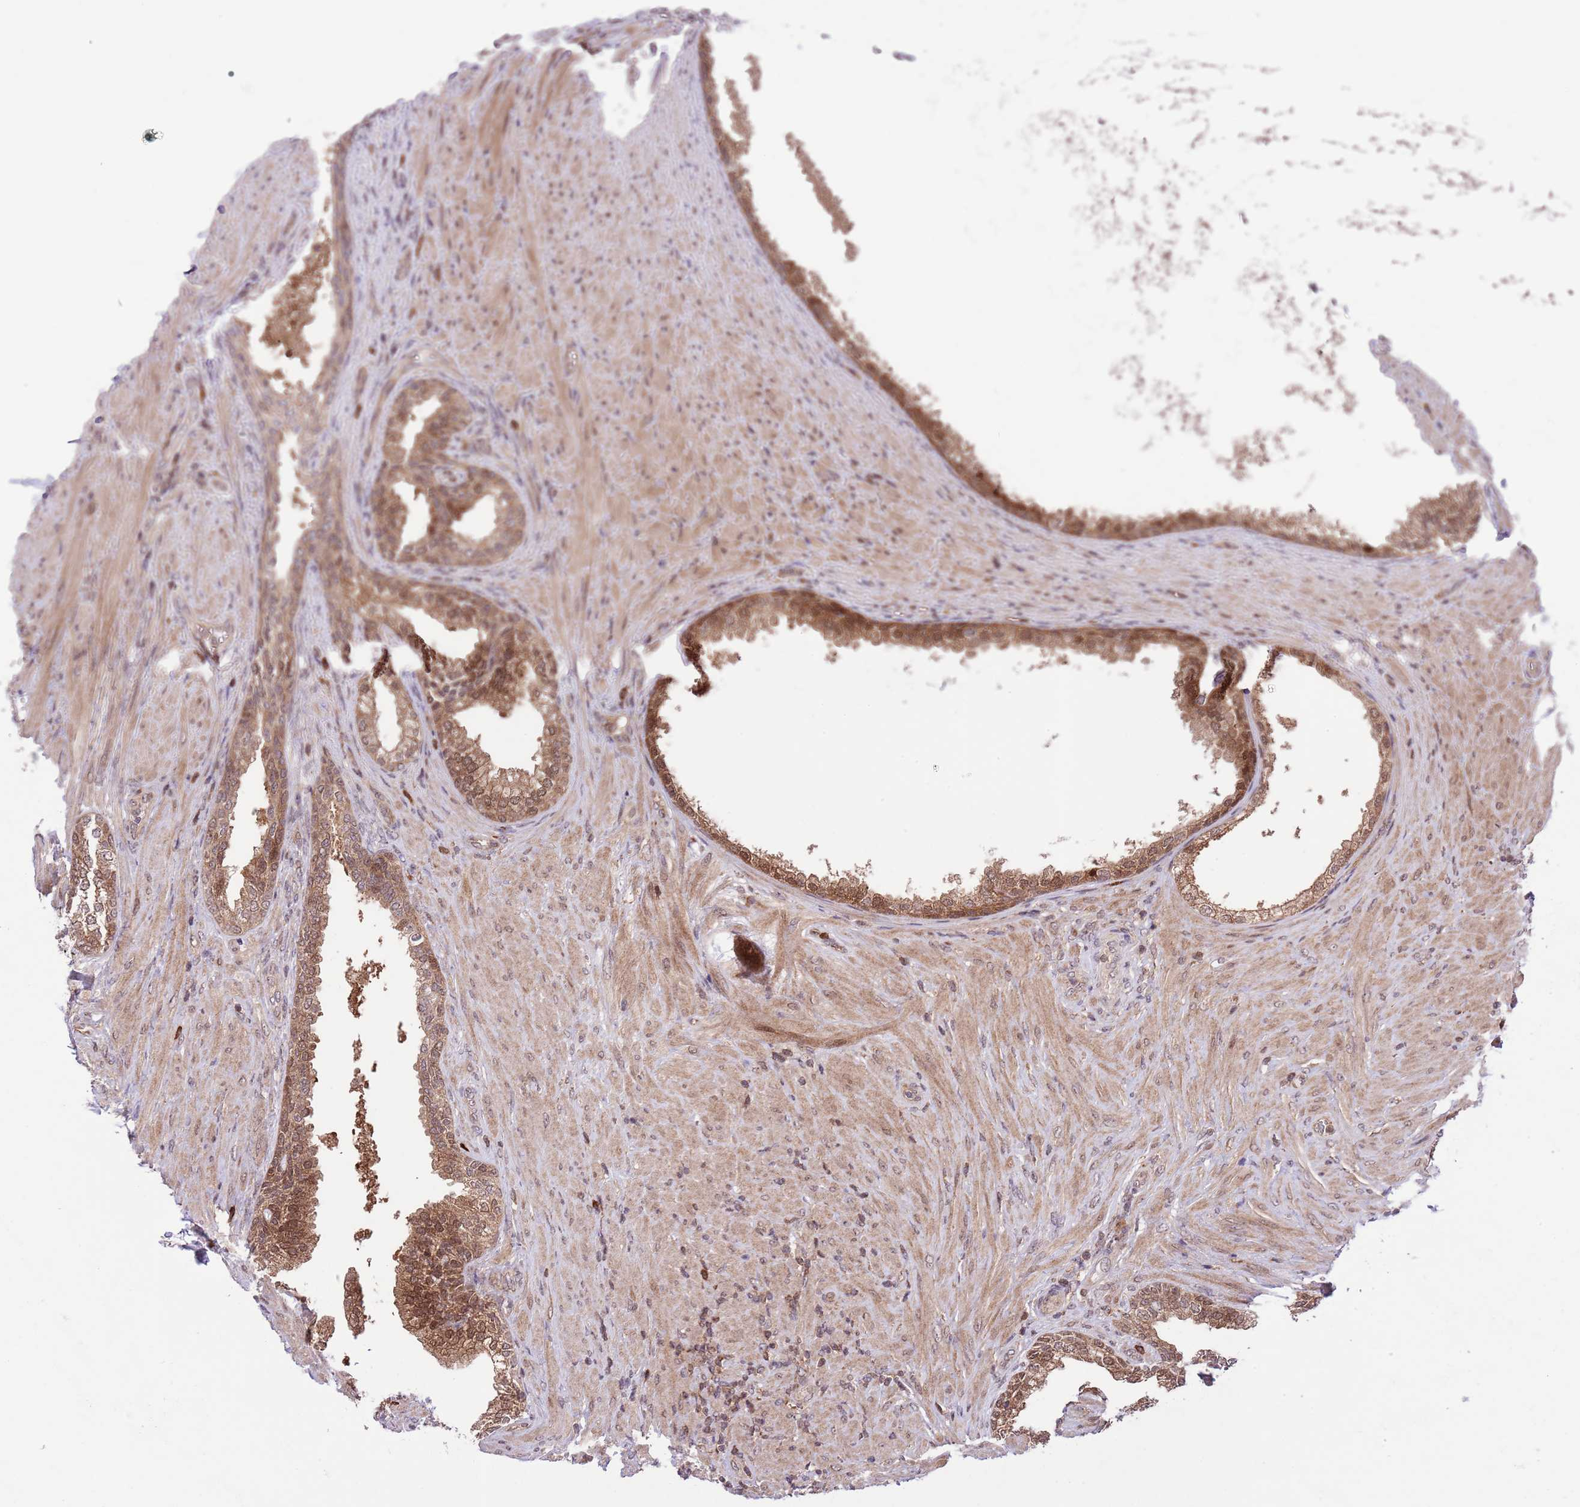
{"staining": {"intensity": "moderate", "quantity": ">75%", "location": "cytoplasmic/membranous,nuclear"}, "tissue": "prostate", "cell_type": "Glandular cells", "image_type": "normal", "snomed": [{"axis": "morphology", "description": "Normal tissue, NOS"}, {"axis": "topography", "description": "Prostate"}], "caption": "IHC of normal human prostate shows medium levels of moderate cytoplasmic/membranous,nuclear positivity in approximately >75% of glandular cells.", "gene": "HDHD2", "patient": {"sex": "male", "age": 76}}